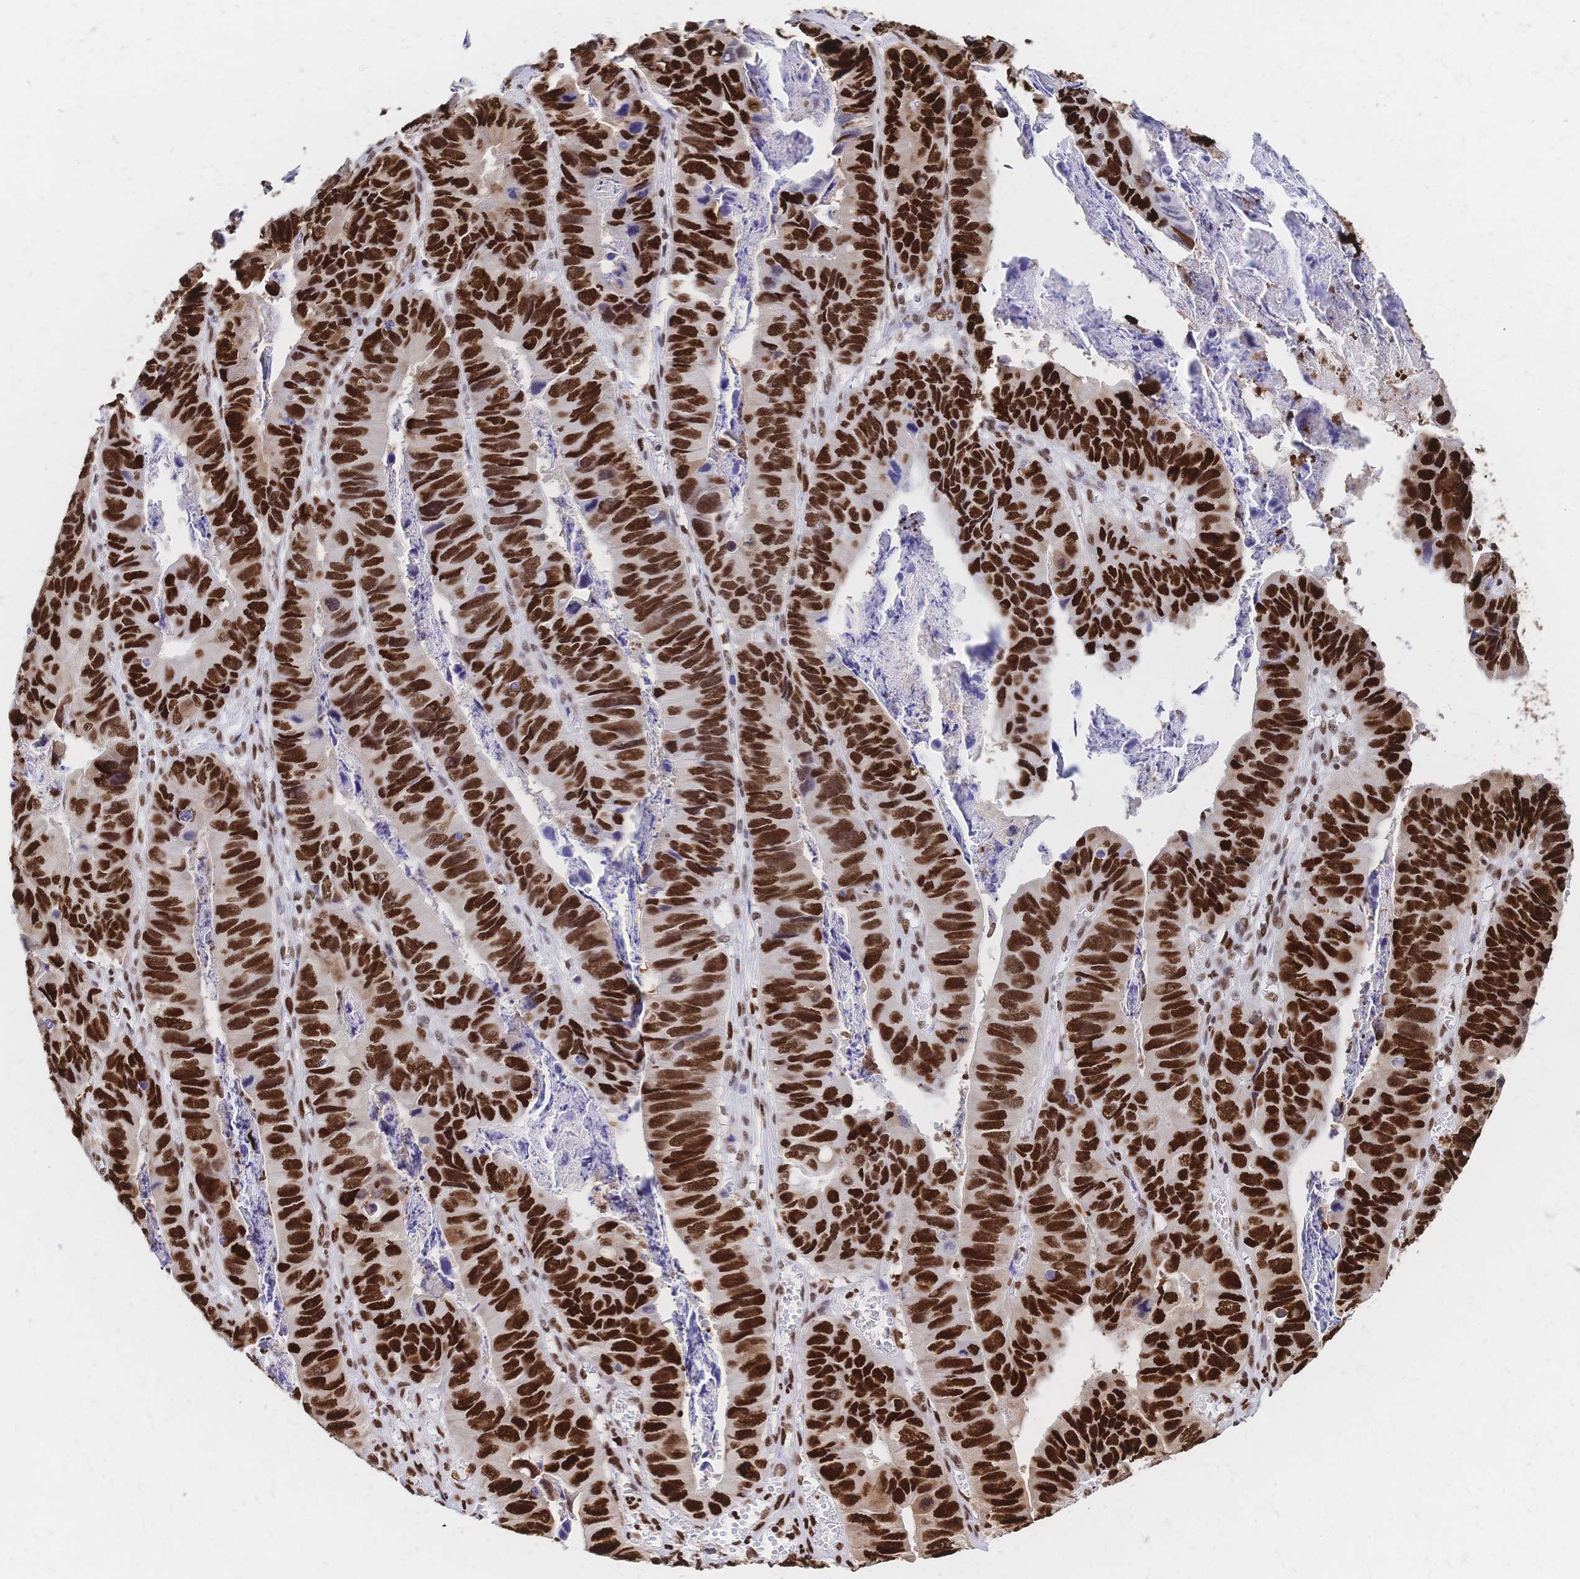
{"staining": {"intensity": "strong", "quantity": ">75%", "location": "nuclear"}, "tissue": "stomach cancer", "cell_type": "Tumor cells", "image_type": "cancer", "snomed": [{"axis": "morphology", "description": "Adenocarcinoma, NOS"}, {"axis": "topography", "description": "Stomach, lower"}], "caption": "Stomach adenocarcinoma stained for a protein shows strong nuclear positivity in tumor cells. (Stains: DAB in brown, nuclei in blue, Microscopy: brightfield microscopy at high magnification).", "gene": "HDGF", "patient": {"sex": "male", "age": 77}}